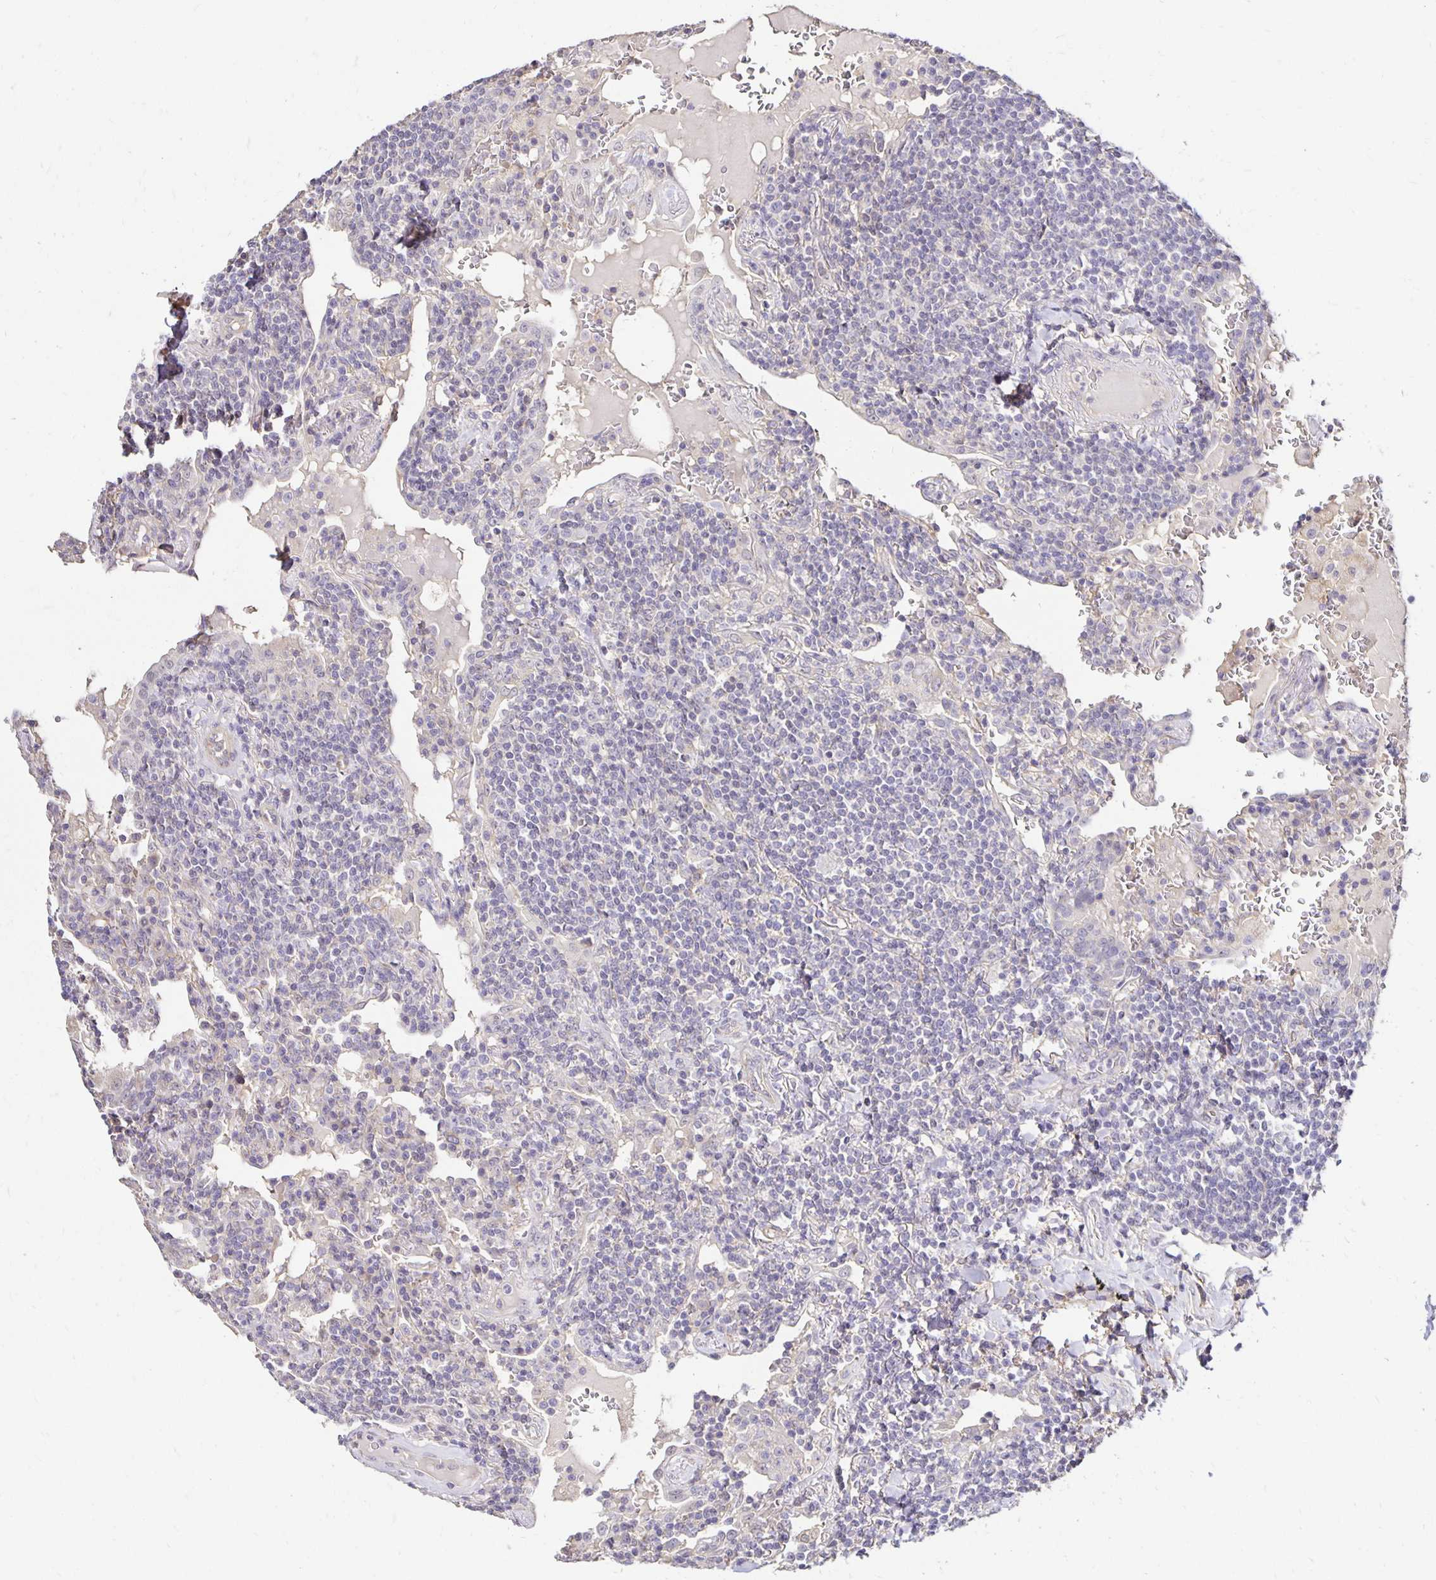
{"staining": {"intensity": "negative", "quantity": "none", "location": "none"}, "tissue": "lymphoma", "cell_type": "Tumor cells", "image_type": "cancer", "snomed": [{"axis": "morphology", "description": "Malignant lymphoma, non-Hodgkin's type, Low grade"}, {"axis": "topography", "description": "Lung"}], "caption": "DAB (3,3'-diaminobenzidine) immunohistochemical staining of human low-grade malignant lymphoma, non-Hodgkin's type exhibits no significant positivity in tumor cells.", "gene": "PNPLA3", "patient": {"sex": "female", "age": 71}}